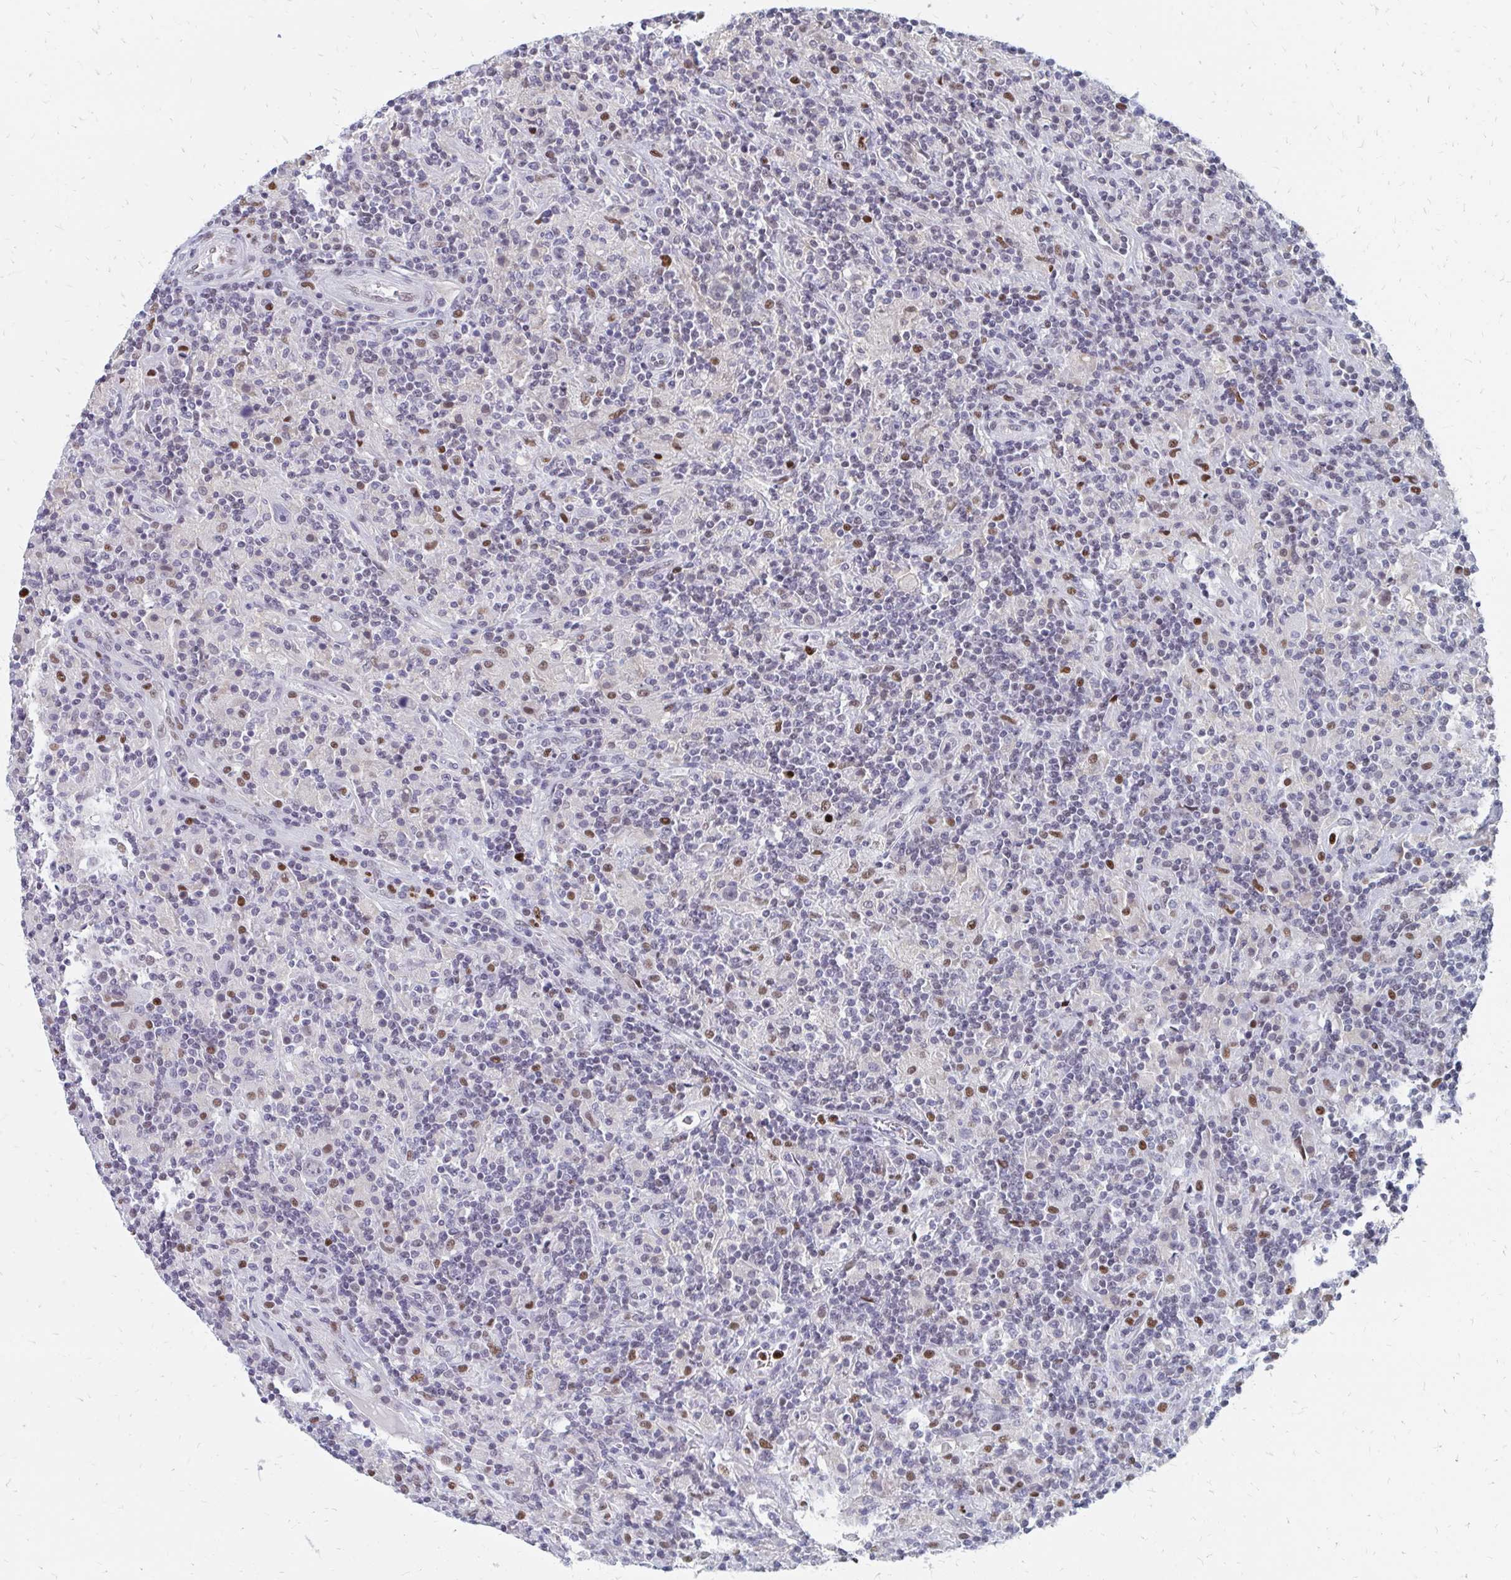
{"staining": {"intensity": "negative", "quantity": "none", "location": "none"}, "tissue": "lymphoma", "cell_type": "Tumor cells", "image_type": "cancer", "snomed": [{"axis": "morphology", "description": "Hodgkin's disease, NOS"}, {"axis": "topography", "description": "Lymph node"}], "caption": "Protein analysis of Hodgkin's disease shows no significant staining in tumor cells.", "gene": "PLK3", "patient": {"sex": "male", "age": 70}}